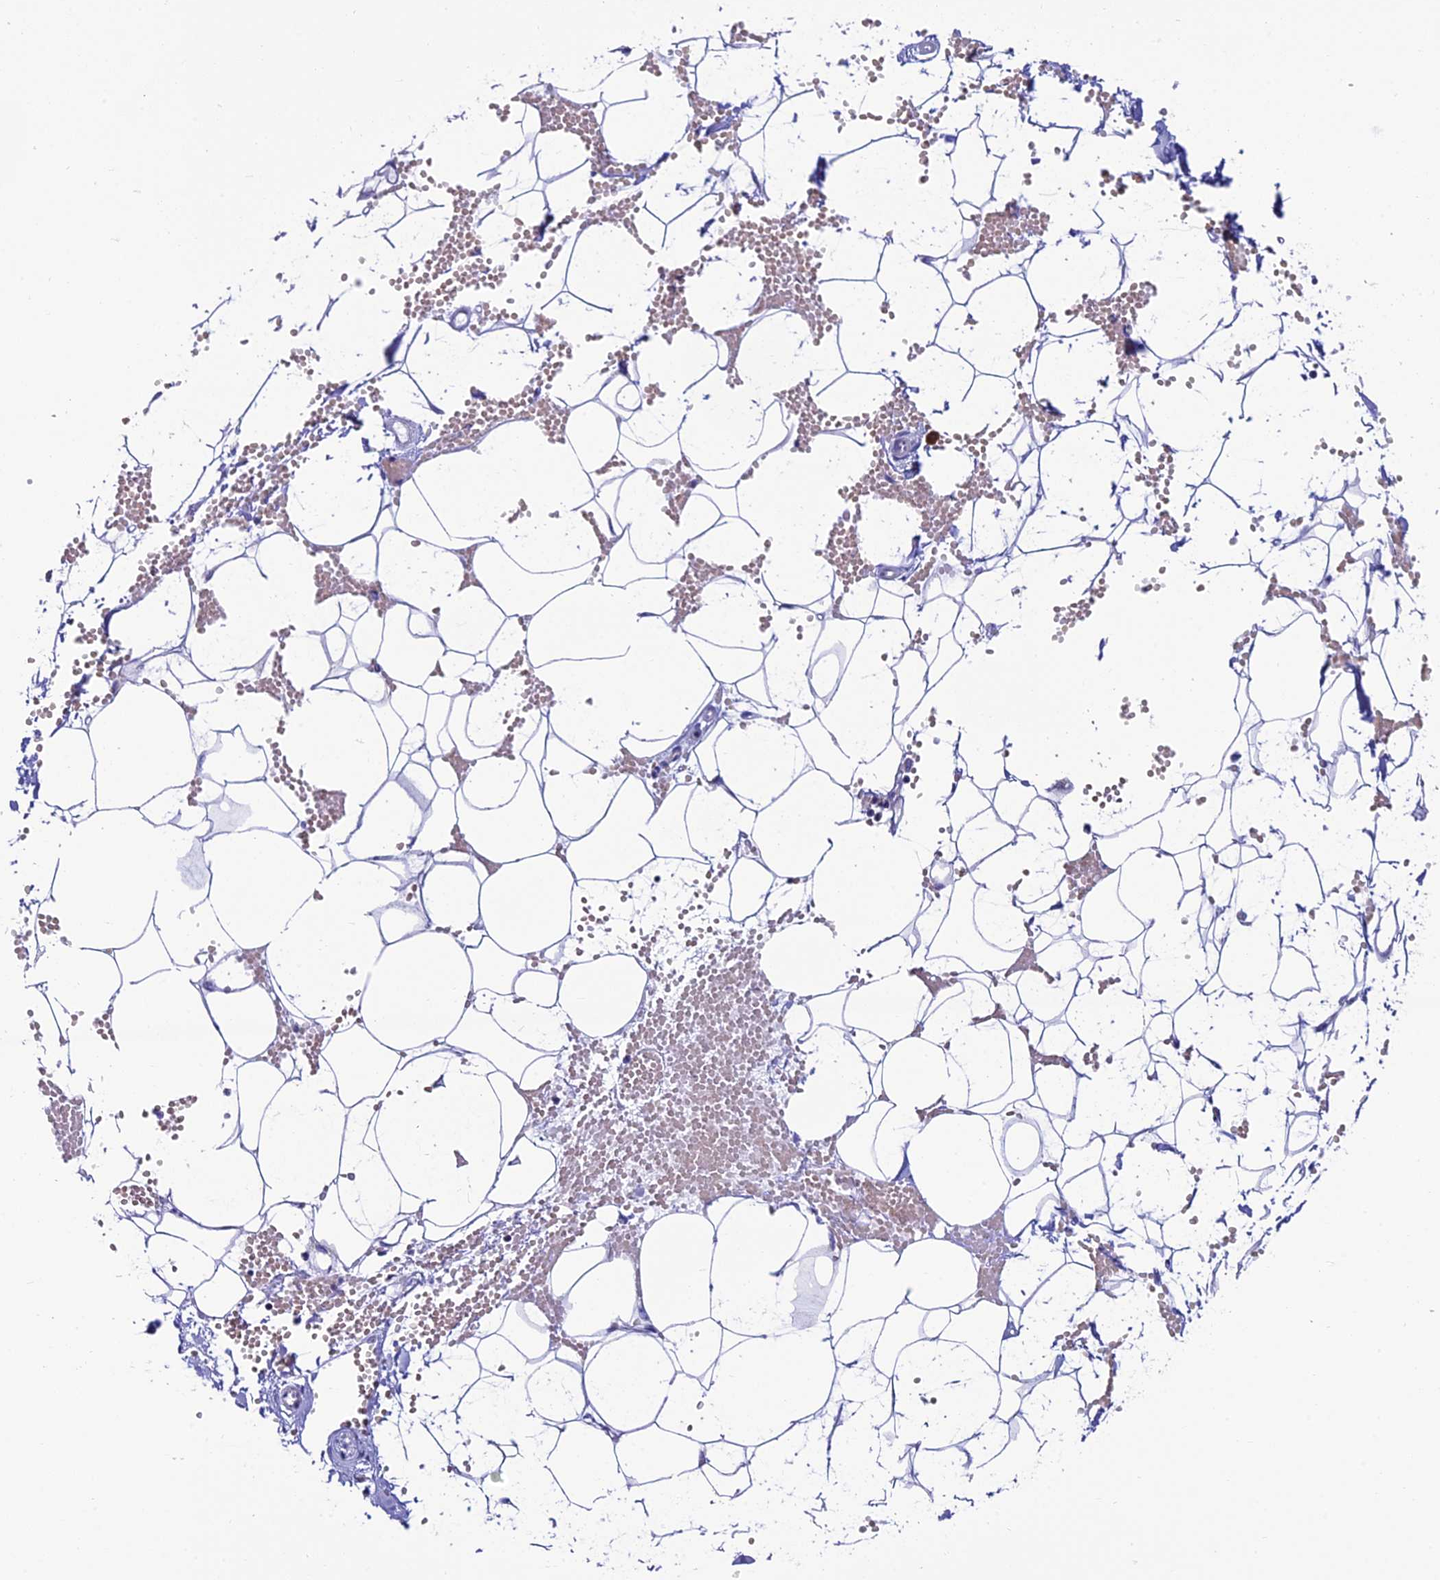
{"staining": {"intensity": "negative", "quantity": "none", "location": "none"}, "tissue": "adipose tissue", "cell_type": "Adipocytes", "image_type": "normal", "snomed": [{"axis": "morphology", "description": "Normal tissue, NOS"}, {"axis": "topography", "description": "Breast"}], "caption": "This is a photomicrograph of immunohistochemistry staining of benign adipose tissue, which shows no staining in adipocytes.", "gene": "REEP4", "patient": {"sex": "female", "age": 23}}